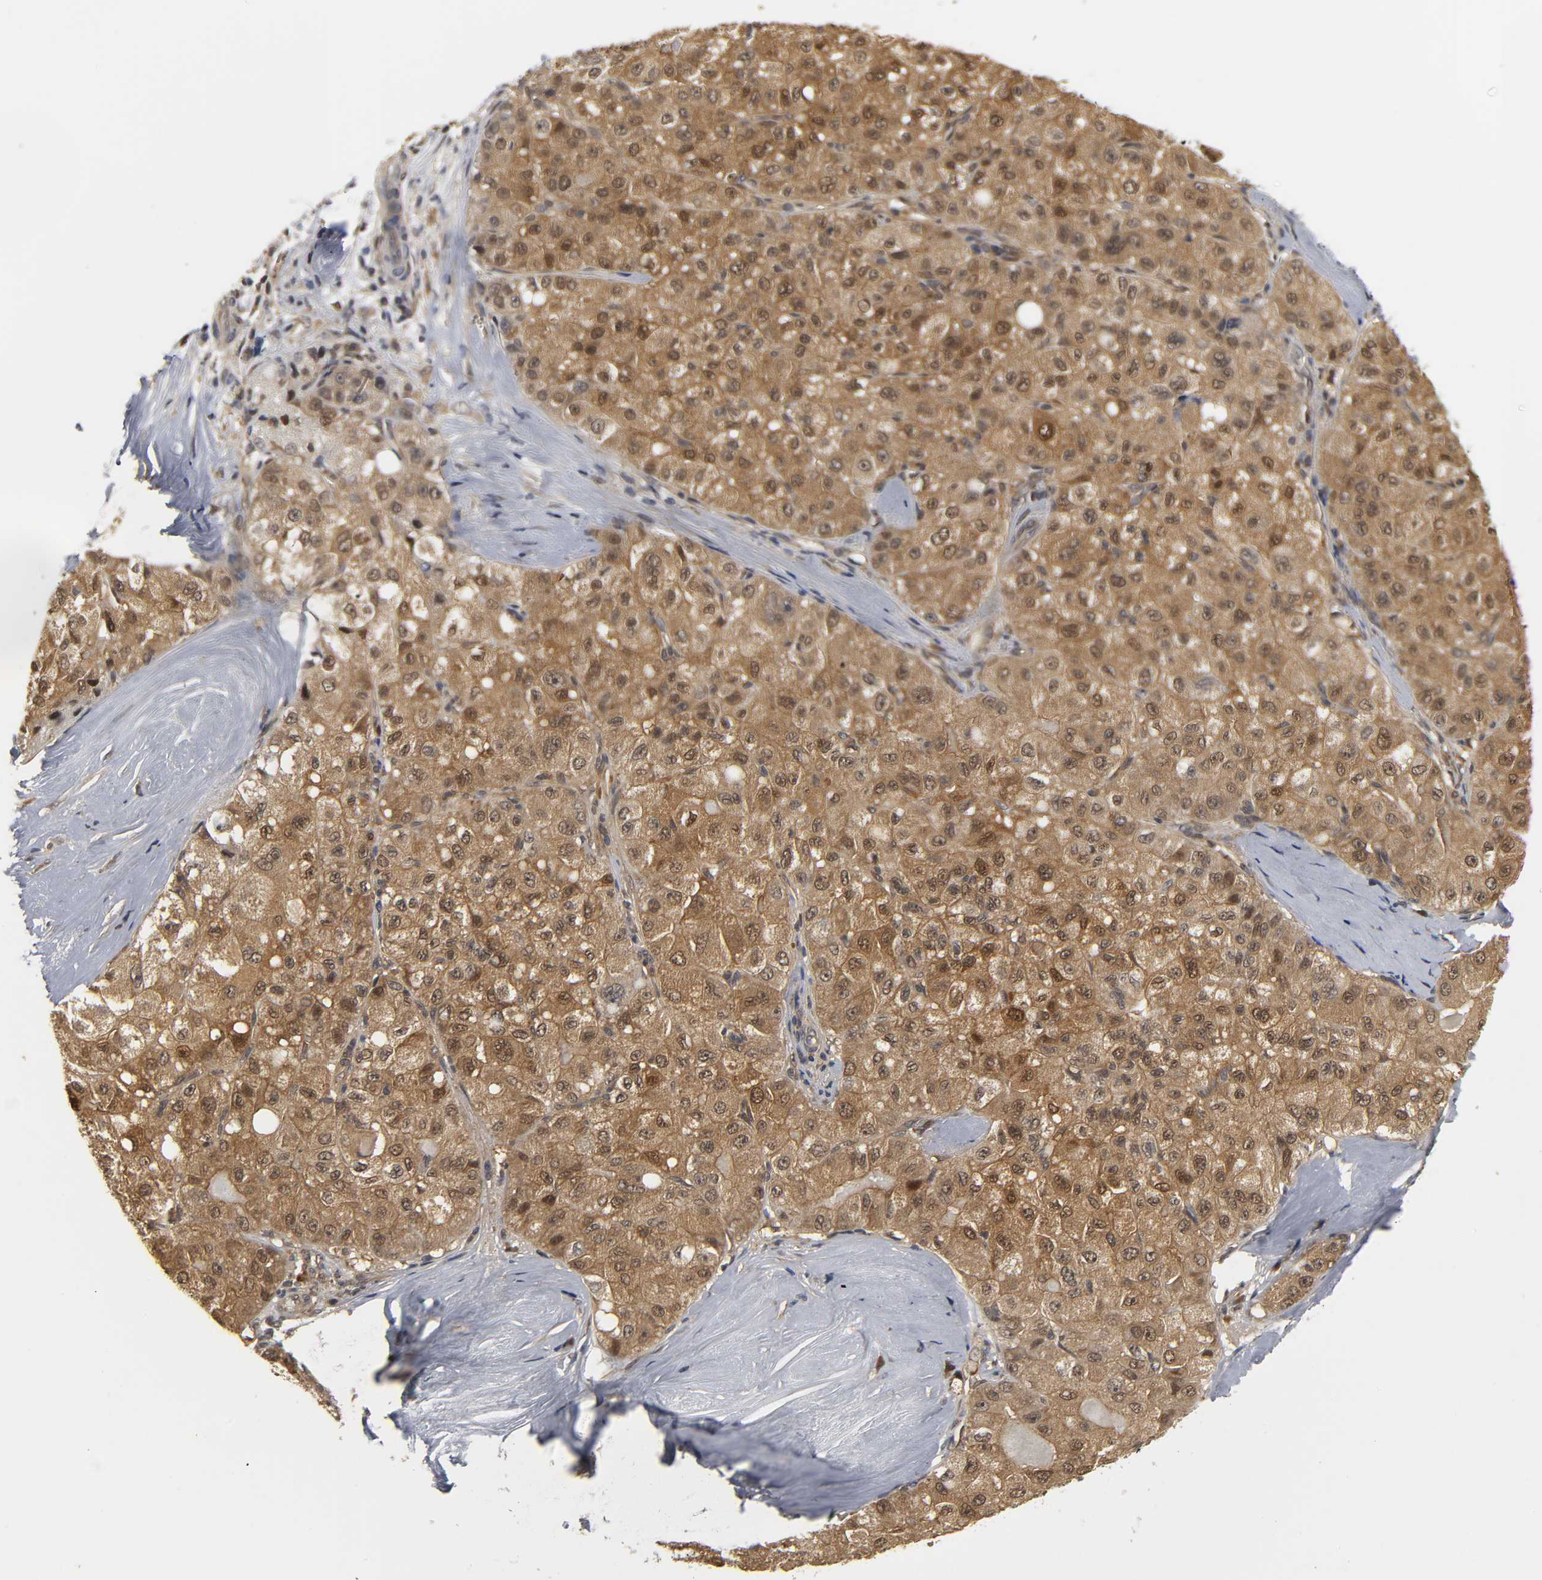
{"staining": {"intensity": "moderate", "quantity": ">75%", "location": "cytoplasmic/membranous,nuclear"}, "tissue": "liver cancer", "cell_type": "Tumor cells", "image_type": "cancer", "snomed": [{"axis": "morphology", "description": "Carcinoma, Hepatocellular, NOS"}, {"axis": "topography", "description": "Liver"}], "caption": "Liver cancer tissue displays moderate cytoplasmic/membranous and nuclear positivity in about >75% of tumor cells, visualized by immunohistochemistry.", "gene": "PARK7", "patient": {"sex": "male", "age": 80}}